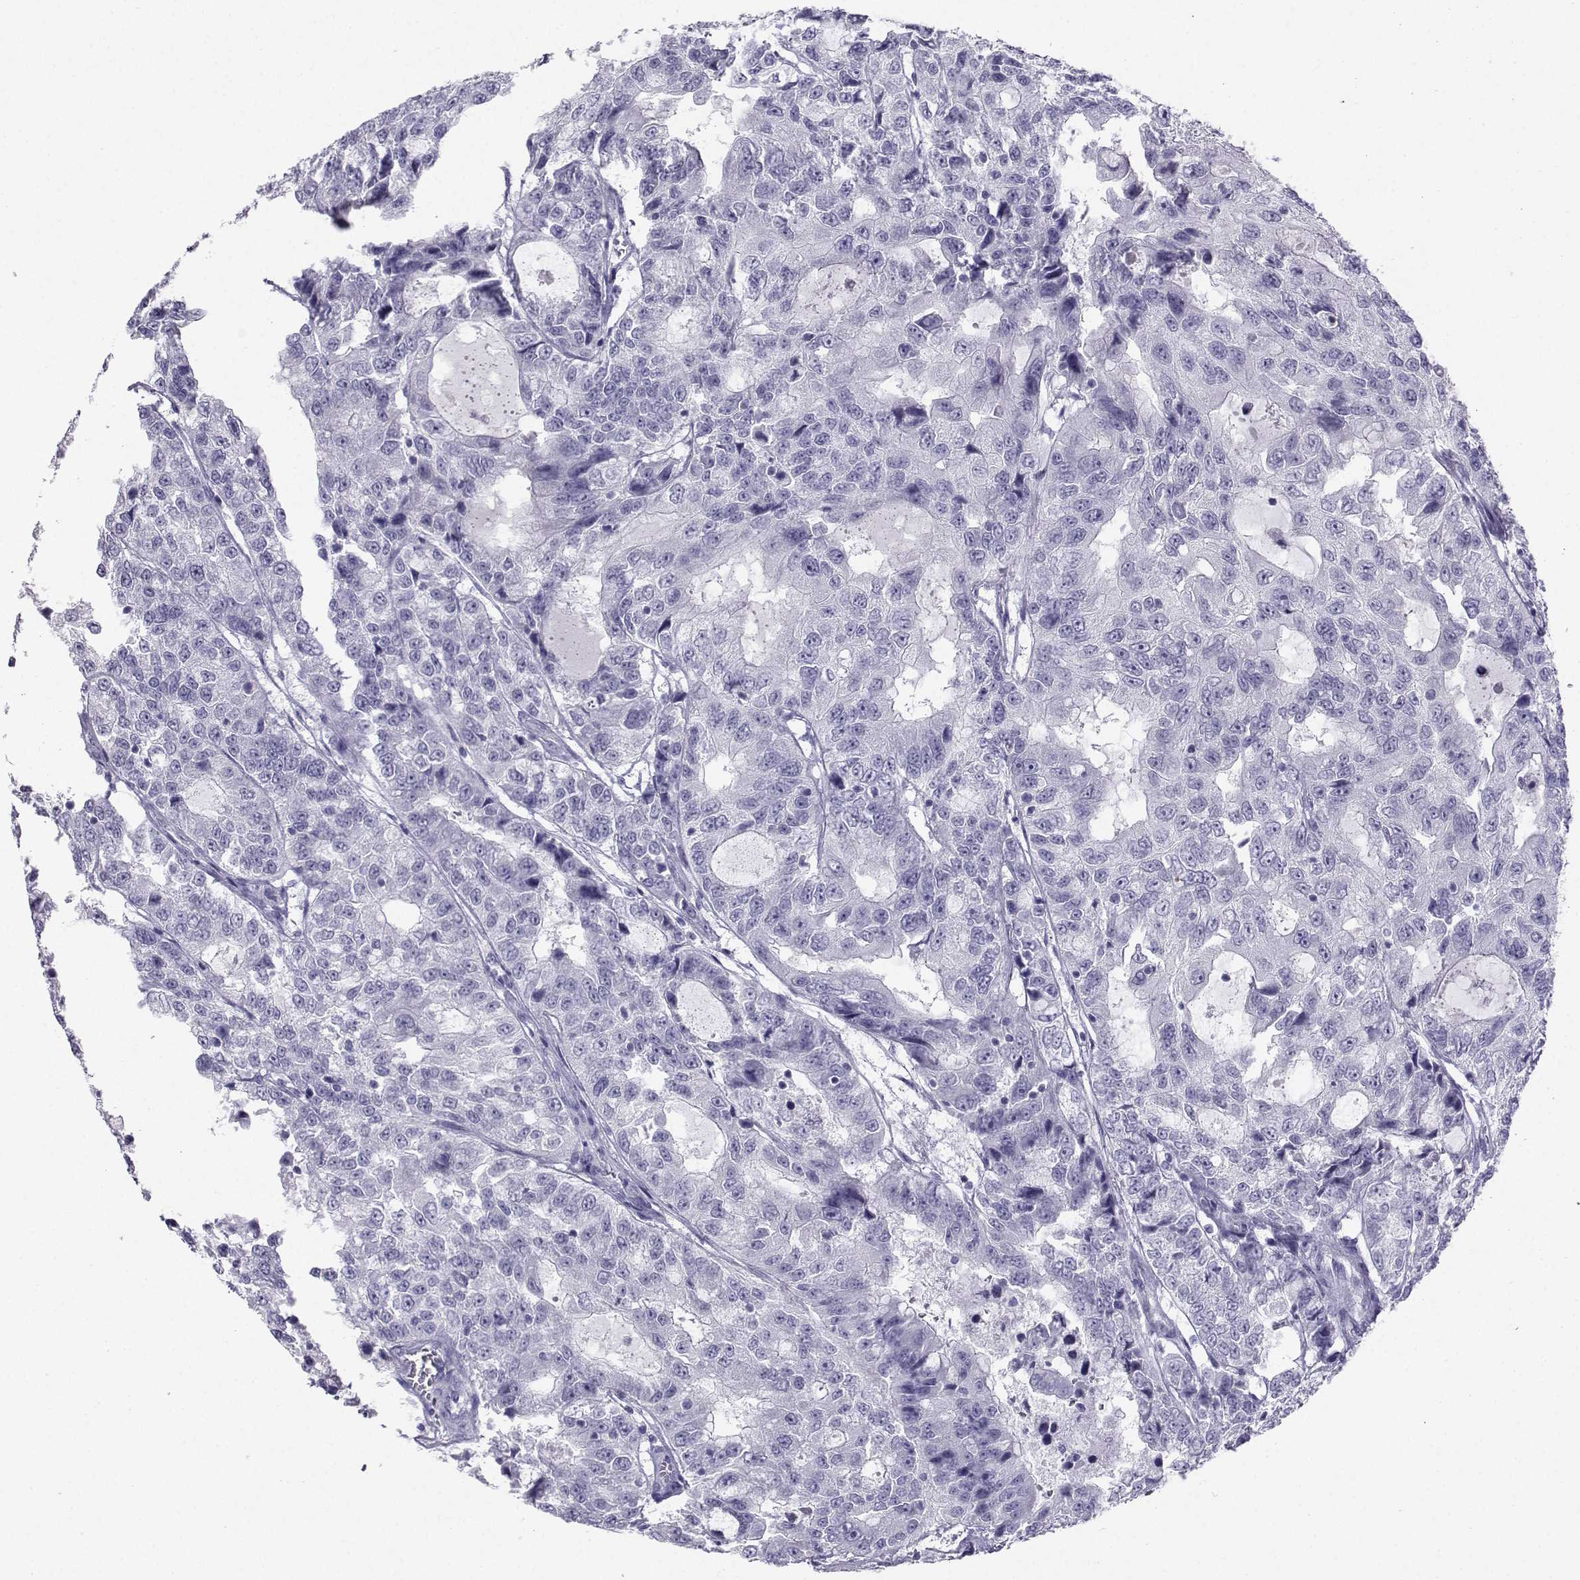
{"staining": {"intensity": "negative", "quantity": "none", "location": "none"}, "tissue": "urothelial cancer", "cell_type": "Tumor cells", "image_type": "cancer", "snomed": [{"axis": "morphology", "description": "Urothelial carcinoma, NOS"}, {"axis": "morphology", "description": "Urothelial carcinoma, High grade"}, {"axis": "topography", "description": "Urinary bladder"}], "caption": "Protein analysis of urothelial cancer reveals no significant positivity in tumor cells.", "gene": "SST", "patient": {"sex": "female", "age": 73}}